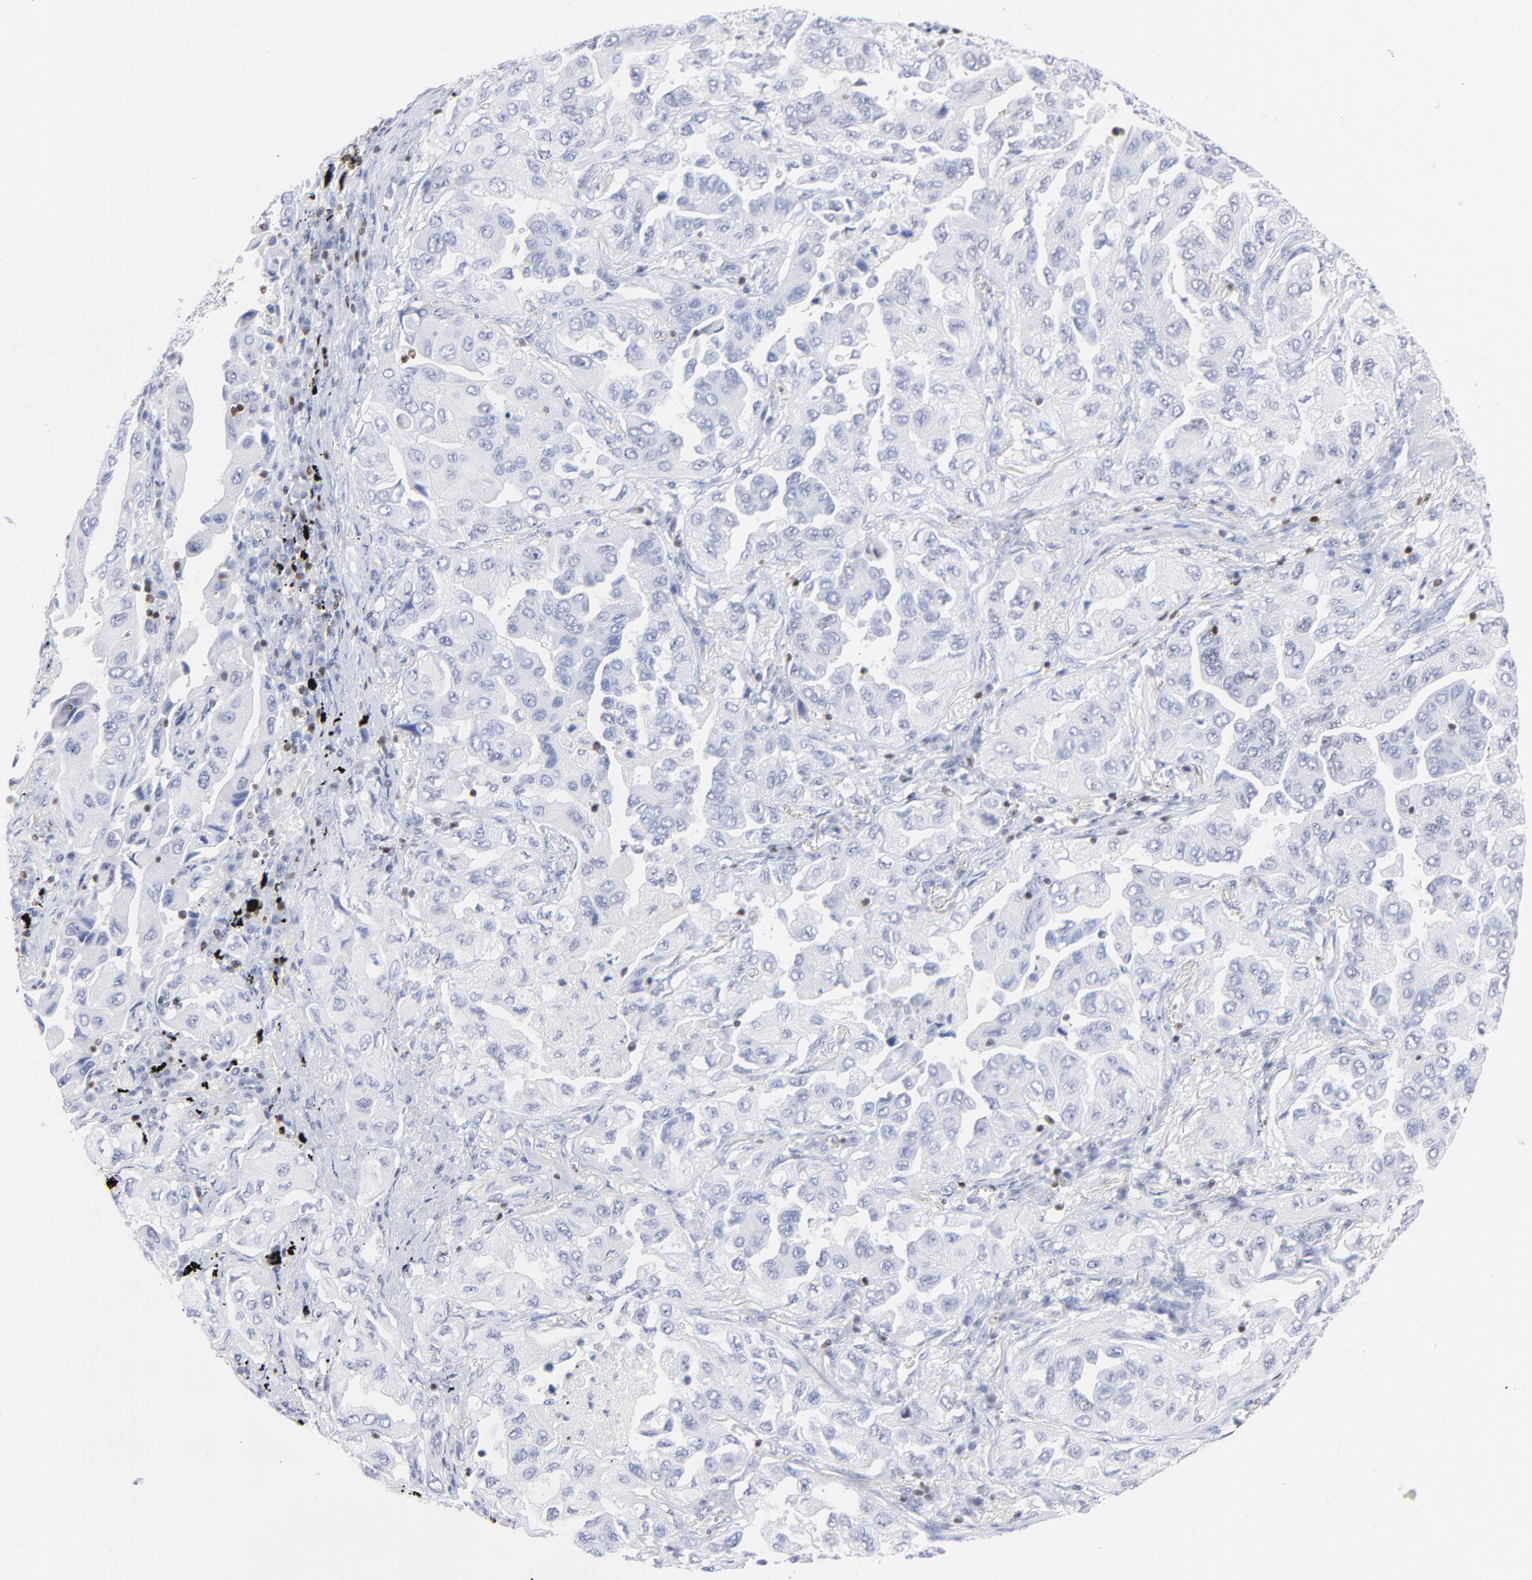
{"staining": {"intensity": "negative", "quantity": "none", "location": "none"}, "tissue": "lung cancer", "cell_type": "Tumor cells", "image_type": "cancer", "snomed": [{"axis": "morphology", "description": "Adenocarcinoma, NOS"}, {"axis": "topography", "description": "Lung"}], "caption": "DAB immunohistochemical staining of lung adenocarcinoma shows no significant positivity in tumor cells. (IHC, brightfield microscopy, high magnification).", "gene": "ZAP70", "patient": {"sex": "female", "age": 65}}